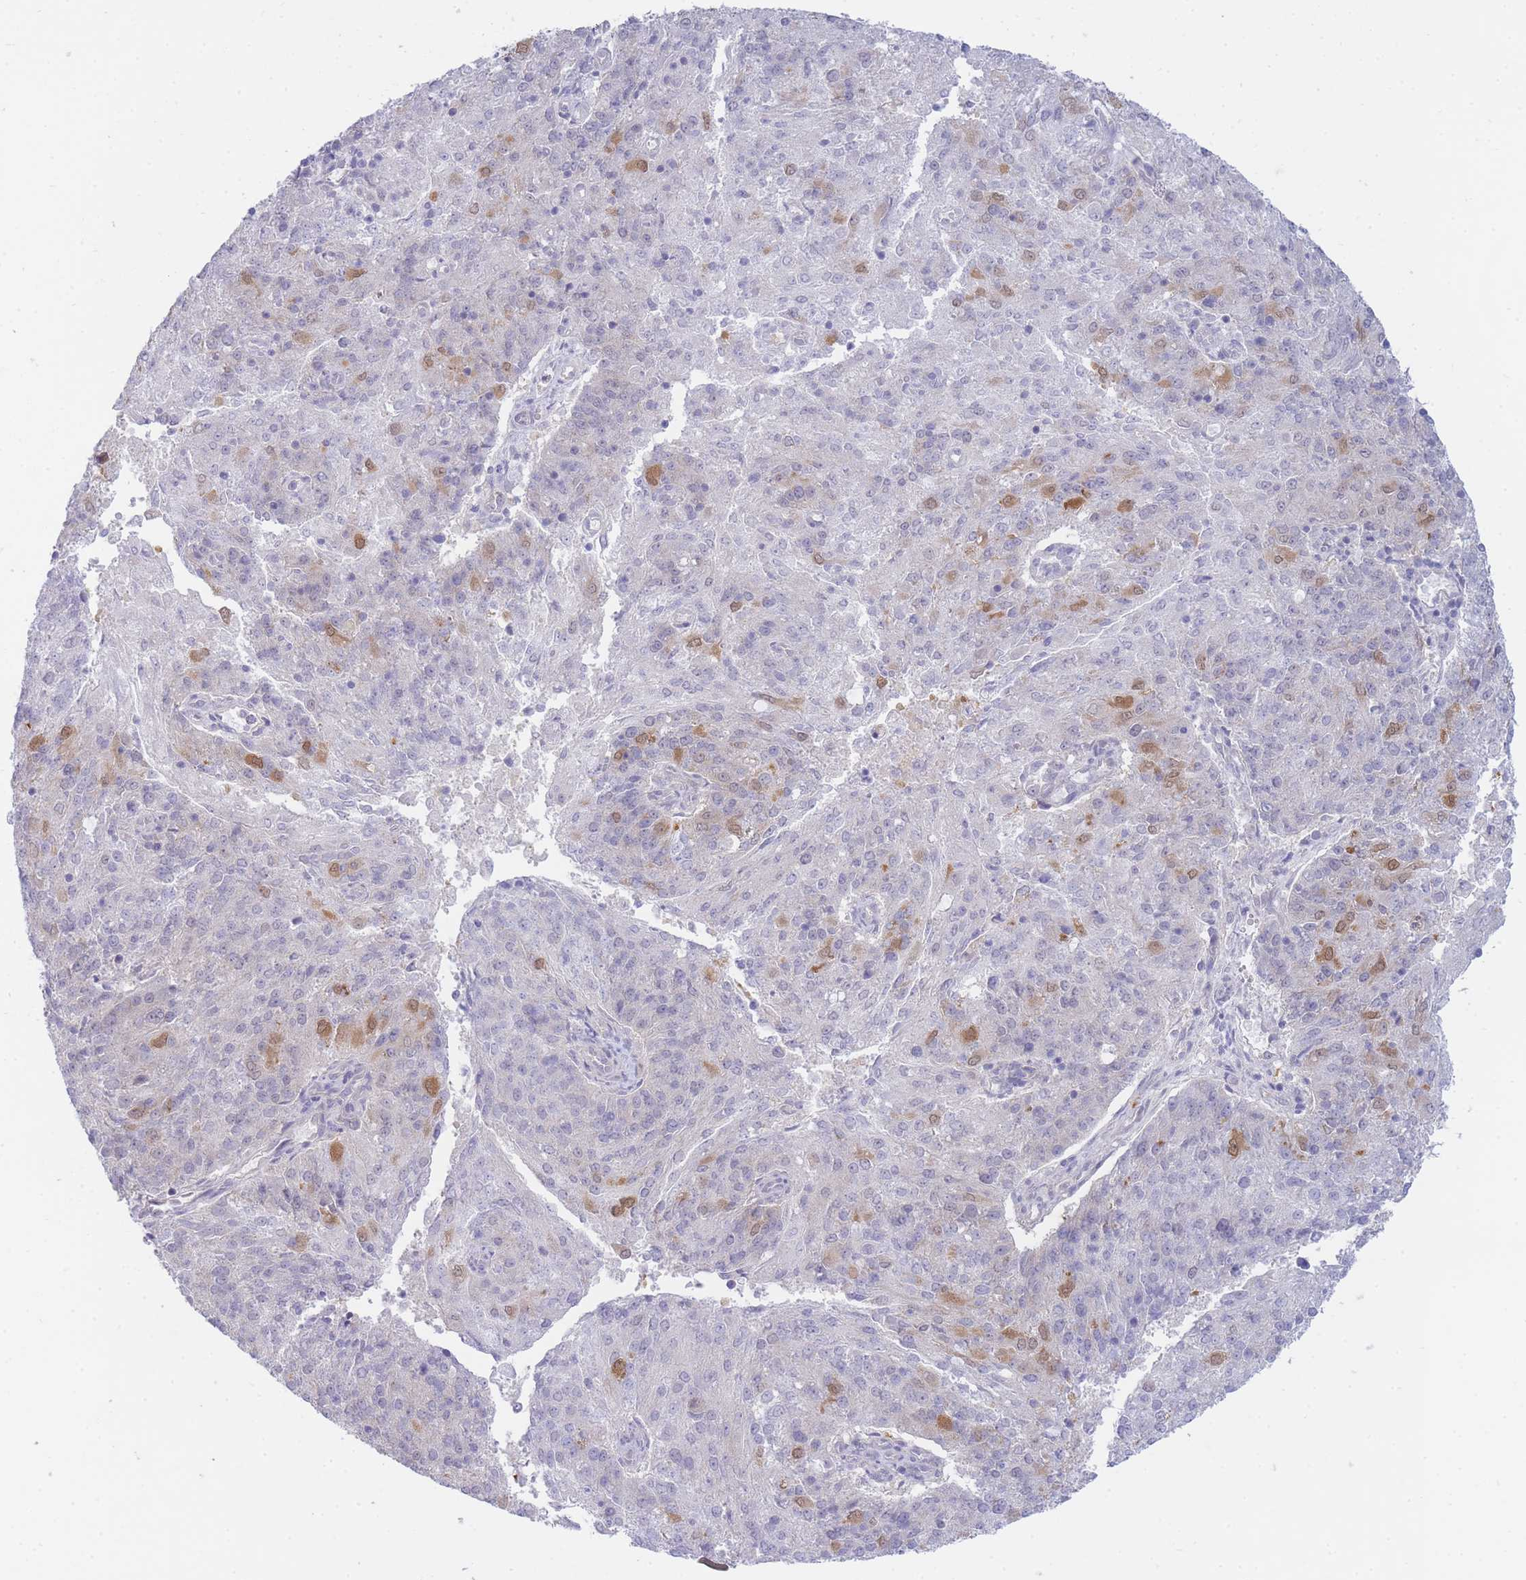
{"staining": {"intensity": "moderate", "quantity": "<25%", "location": "cytoplasmic/membranous"}, "tissue": "endometrial cancer", "cell_type": "Tumor cells", "image_type": "cancer", "snomed": [{"axis": "morphology", "description": "Adenocarcinoma, NOS"}, {"axis": "topography", "description": "Endometrium"}], "caption": "An immunohistochemistry histopathology image of tumor tissue is shown. Protein staining in brown labels moderate cytoplasmic/membranous positivity in endometrial adenocarcinoma within tumor cells.", "gene": "SUGT1", "patient": {"sex": "female", "age": 82}}